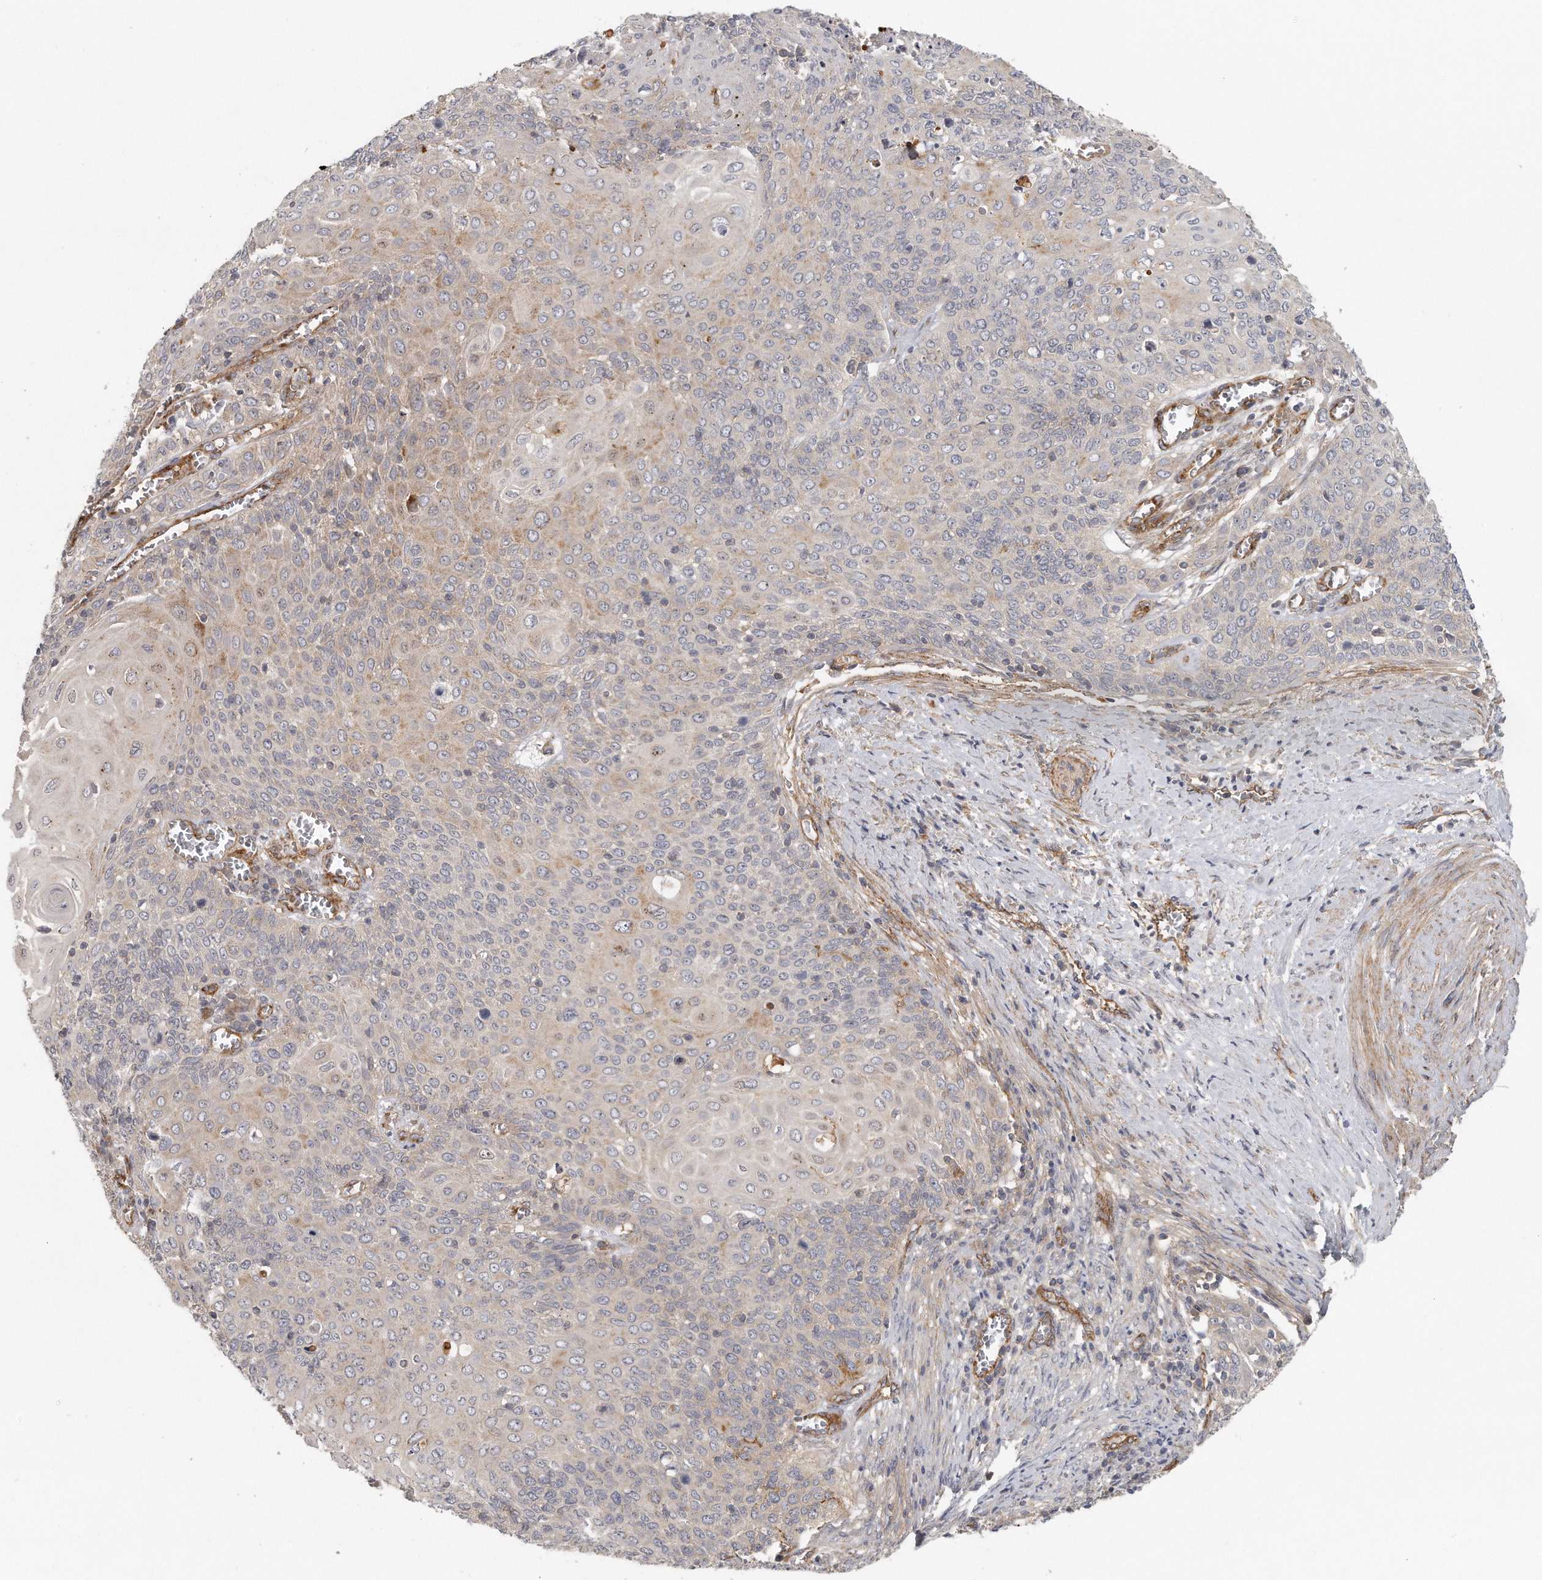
{"staining": {"intensity": "weak", "quantity": "<25%", "location": "cytoplasmic/membranous"}, "tissue": "cervical cancer", "cell_type": "Tumor cells", "image_type": "cancer", "snomed": [{"axis": "morphology", "description": "Squamous cell carcinoma, NOS"}, {"axis": "topography", "description": "Cervix"}], "caption": "This photomicrograph is of squamous cell carcinoma (cervical) stained with IHC to label a protein in brown with the nuclei are counter-stained blue. There is no expression in tumor cells.", "gene": "MTERF4", "patient": {"sex": "female", "age": 39}}